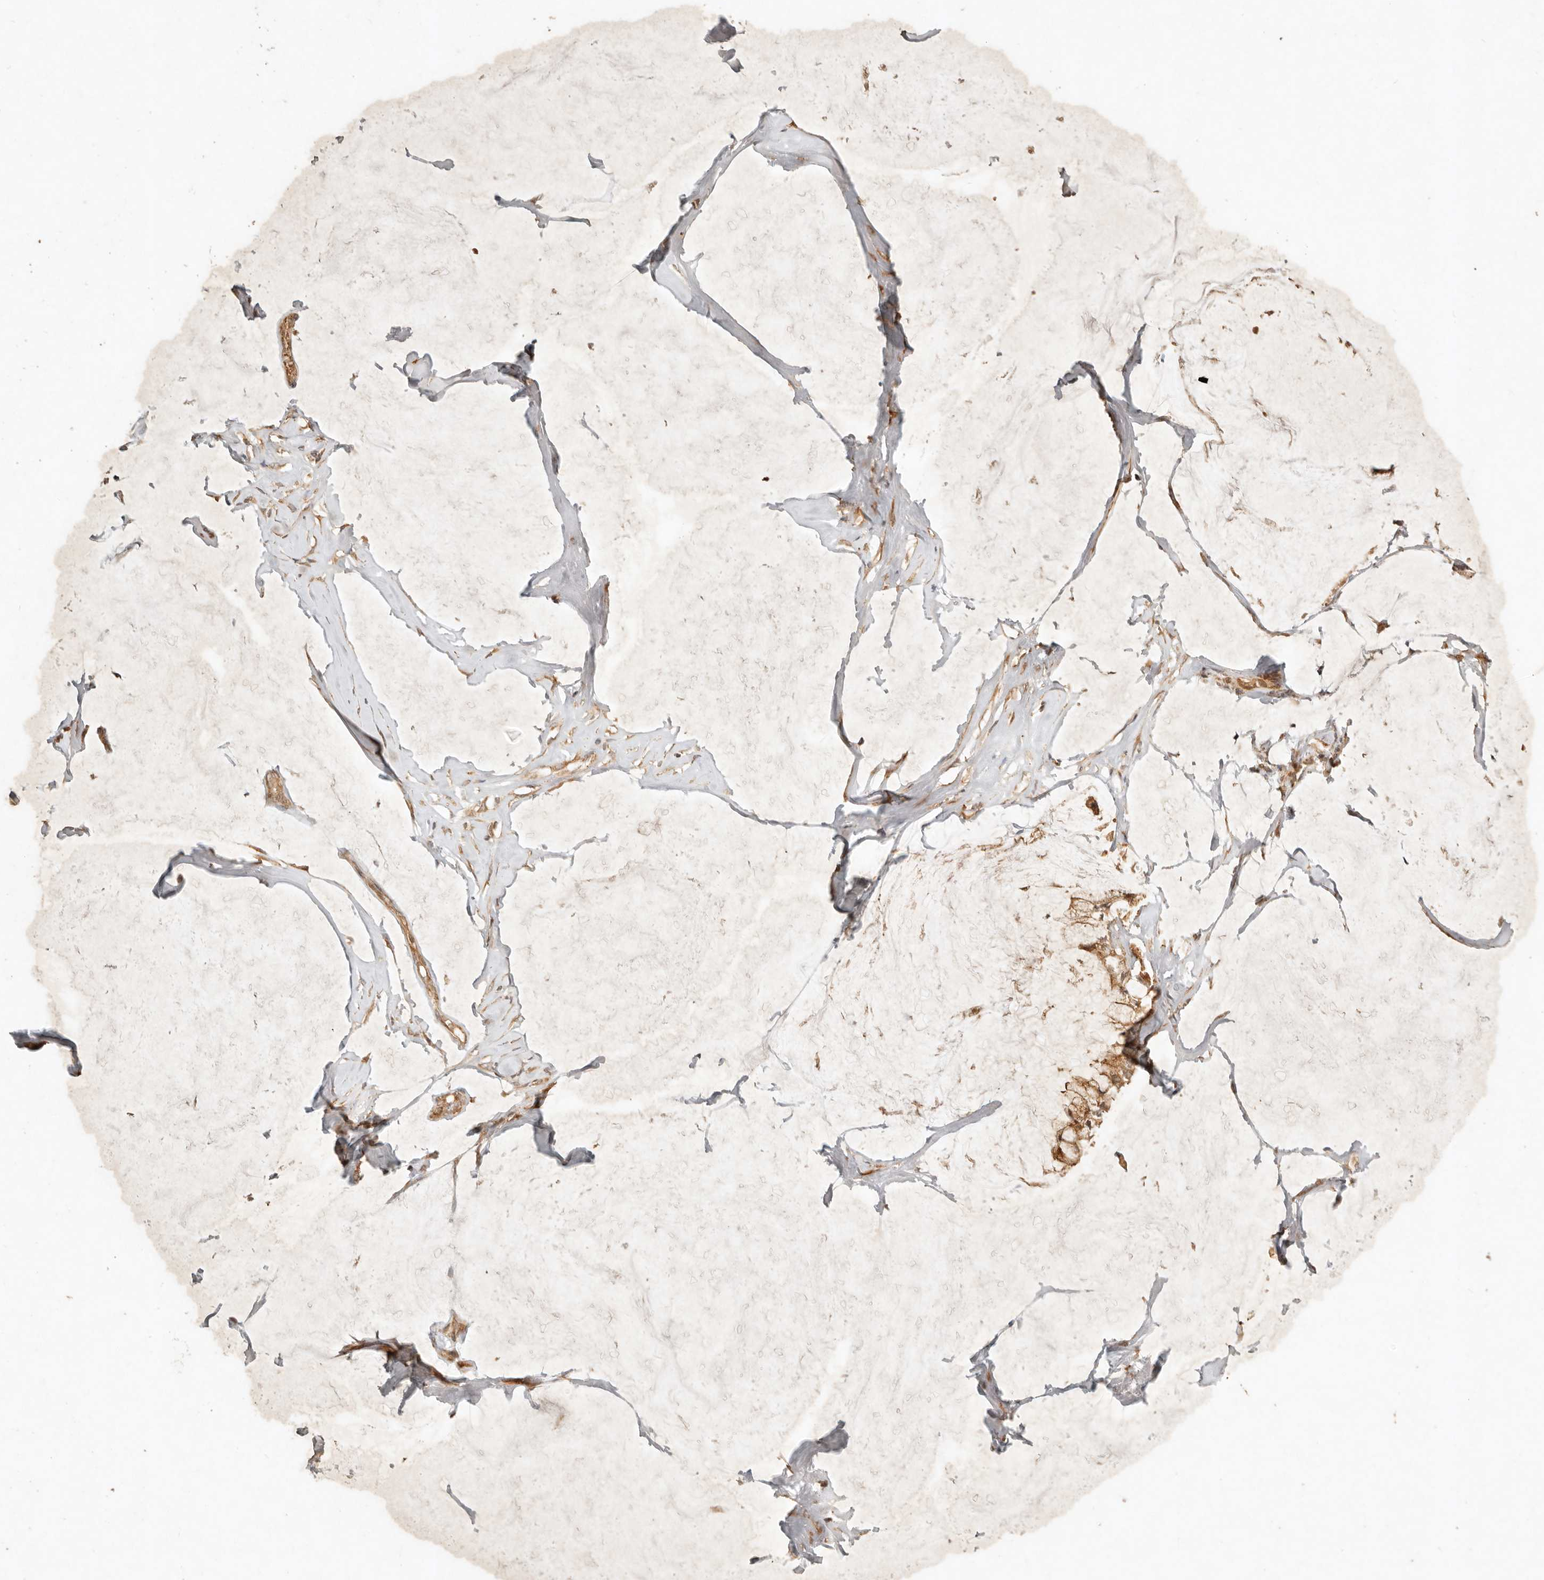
{"staining": {"intensity": "moderate", "quantity": ">75%", "location": "cytoplasmic/membranous"}, "tissue": "ovarian cancer", "cell_type": "Tumor cells", "image_type": "cancer", "snomed": [{"axis": "morphology", "description": "Cystadenocarcinoma, mucinous, NOS"}, {"axis": "topography", "description": "Ovary"}], "caption": "Immunohistochemistry photomicrograph of human ovarian cancer stained for a protein (brown), which reveals medium levels of moderate cytoplasmic/membranous staining in approximately >75% of tumor cells.", "gene": "CLEC4C", "patient": {"sex": "female", "age": 39}}